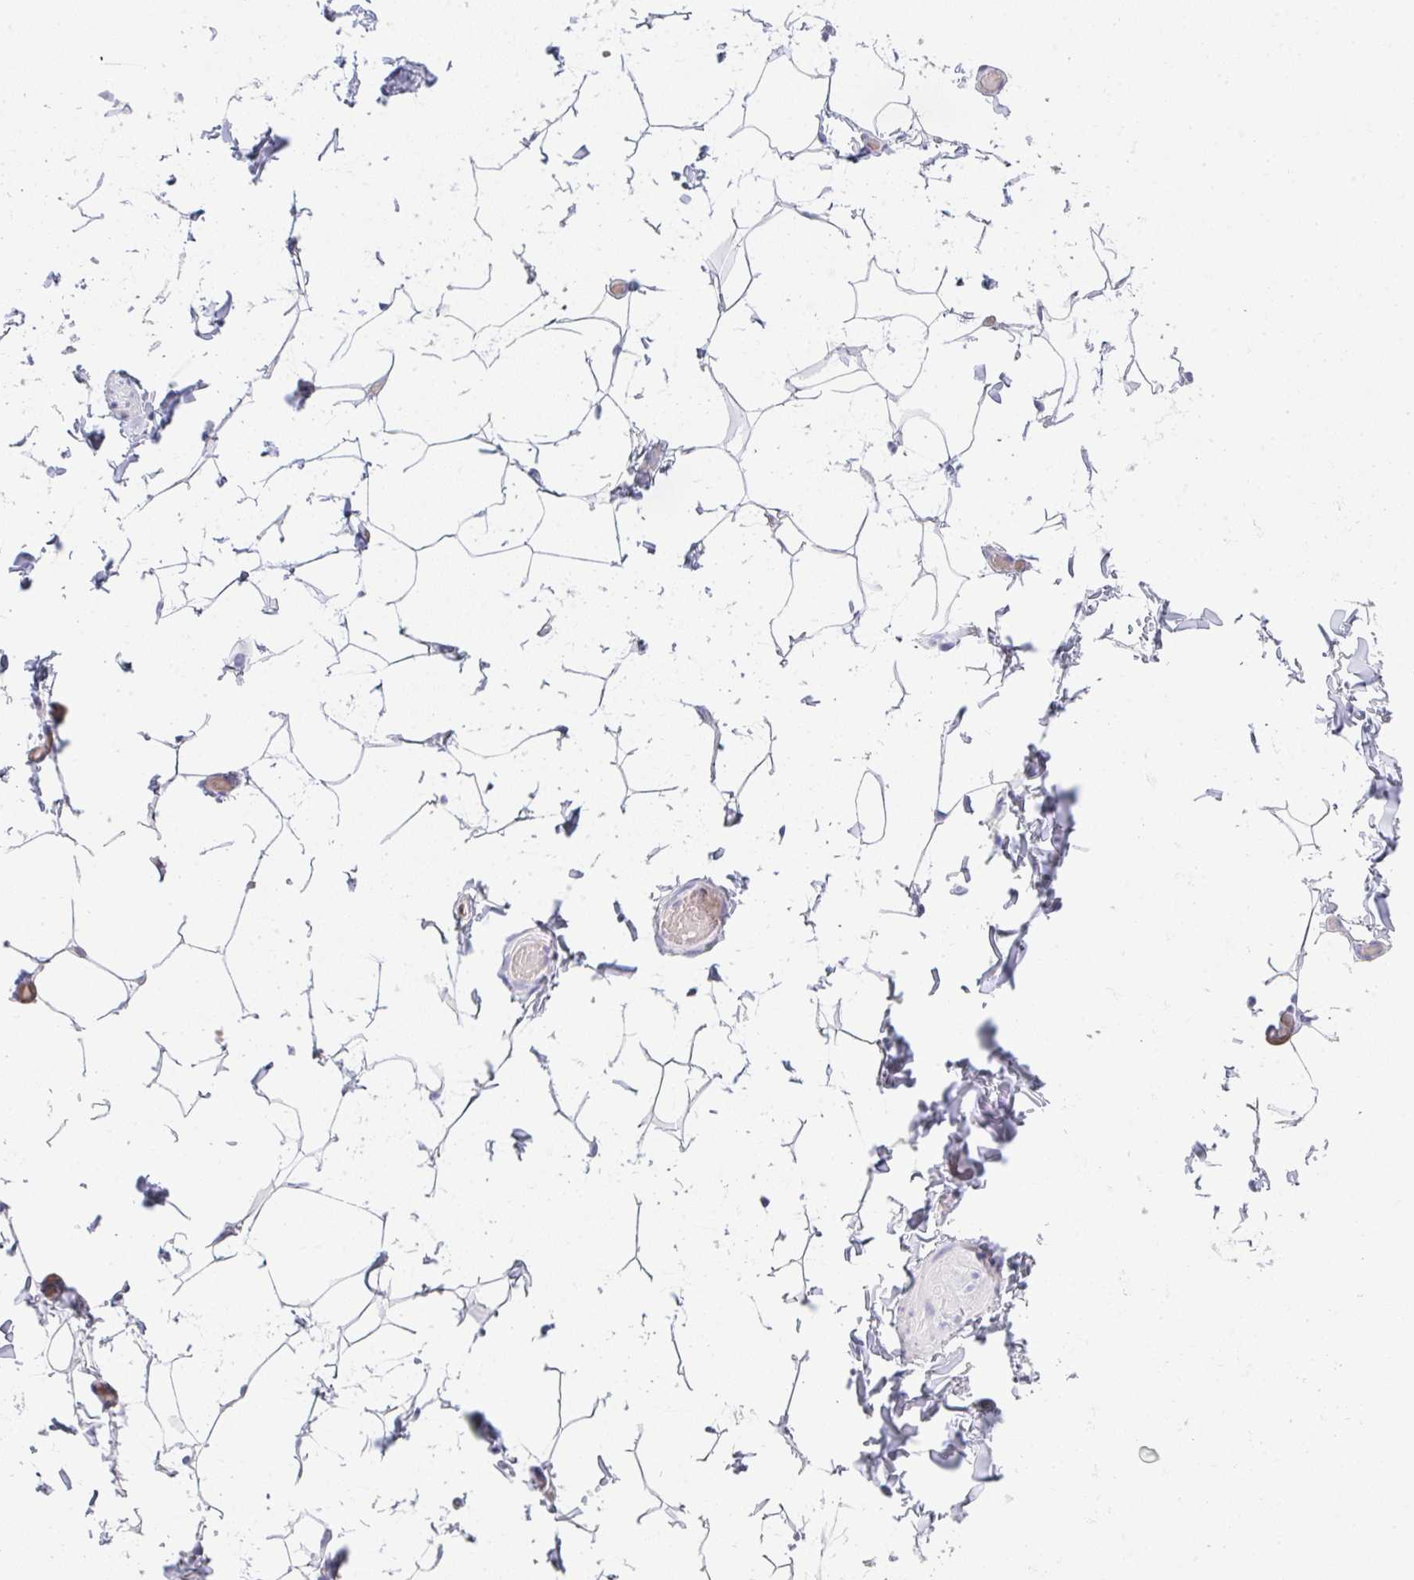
{"staining": {"intensity": "negative", "quantity": "none", "location": "none"}, "tissue": "adipose tissue", "cell_type": "Adipocytes", "image_type": "normal", "snomed": [{"axis": "morphology", "description": "Normal tissue, NOS"}, {"axis": "topography", "description": "Soft tissue"}, {"axis": "topography", "description": "Adipose tissue"}, {"axis": "topography", "description": "Vascular tissue"}, {"axis": "topography", "description": "Peripheral nerve tissue"}], "caption": "There is no significant expression in adipocytes of adipose tissue. The staining is performed using DAB (3,3'-diaminobenzidine) brown chromogen with nuclei counter-stained in using hematoxylin.", "gene": "CACNA1S", "patient": {"sex": "male", "age": 29}}